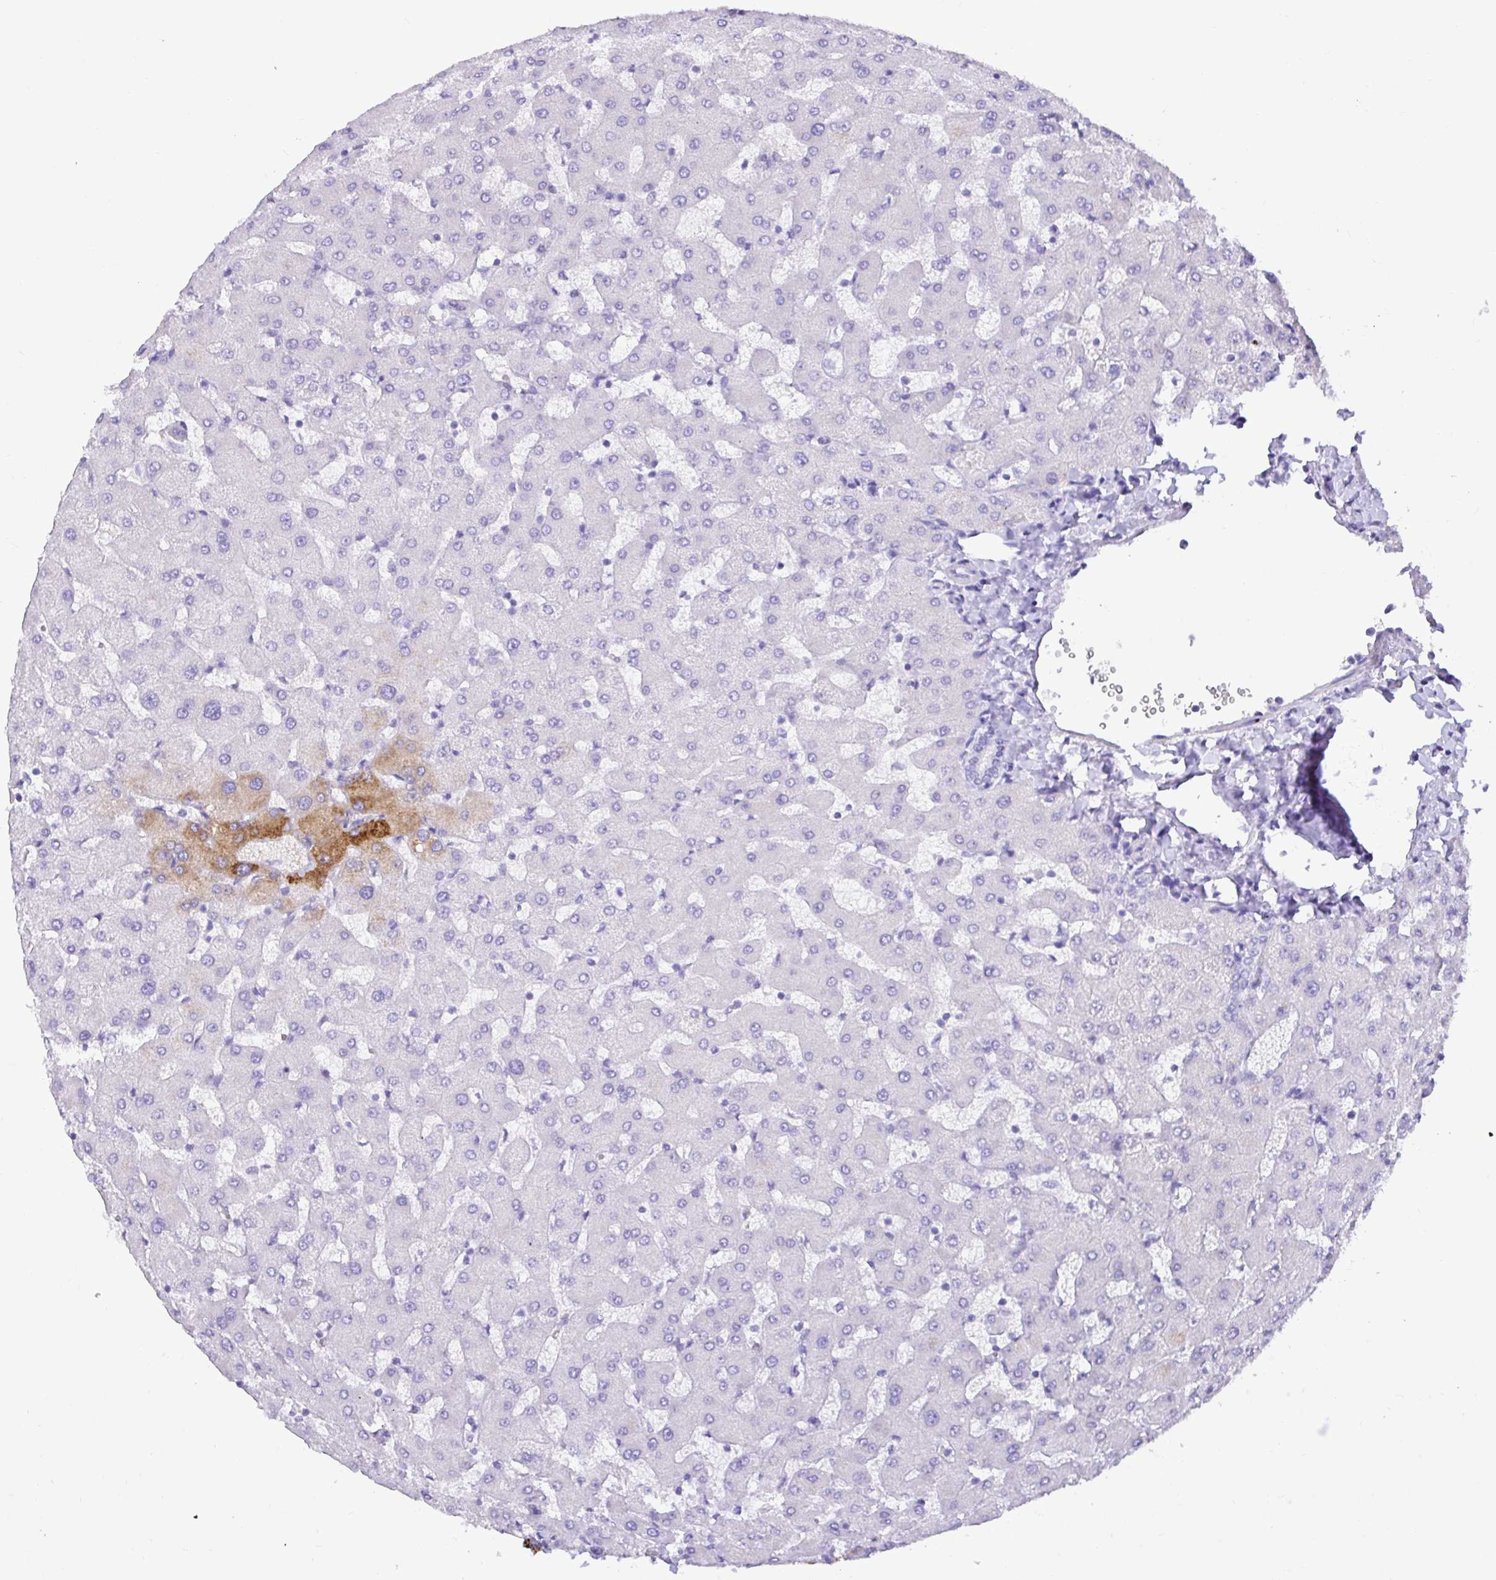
{"staining": {"intensity": "negative", "quantity": "none", "location": "none"}, "tissue": "liver", "cell_type": "Cholangiocytes", "image_type": "normal", "snomed": [{"axis": "morphology", "description": "Normal tissue, NOS"}, {"axis": "topography", "description": "Liver"}], "caption": "DAB immunohistochemical staining of unremarkable human liver reveals no significant staining in cholangiocytes.", "gene": "BACE2", "patient": {"sex": "female", "age": 63}}